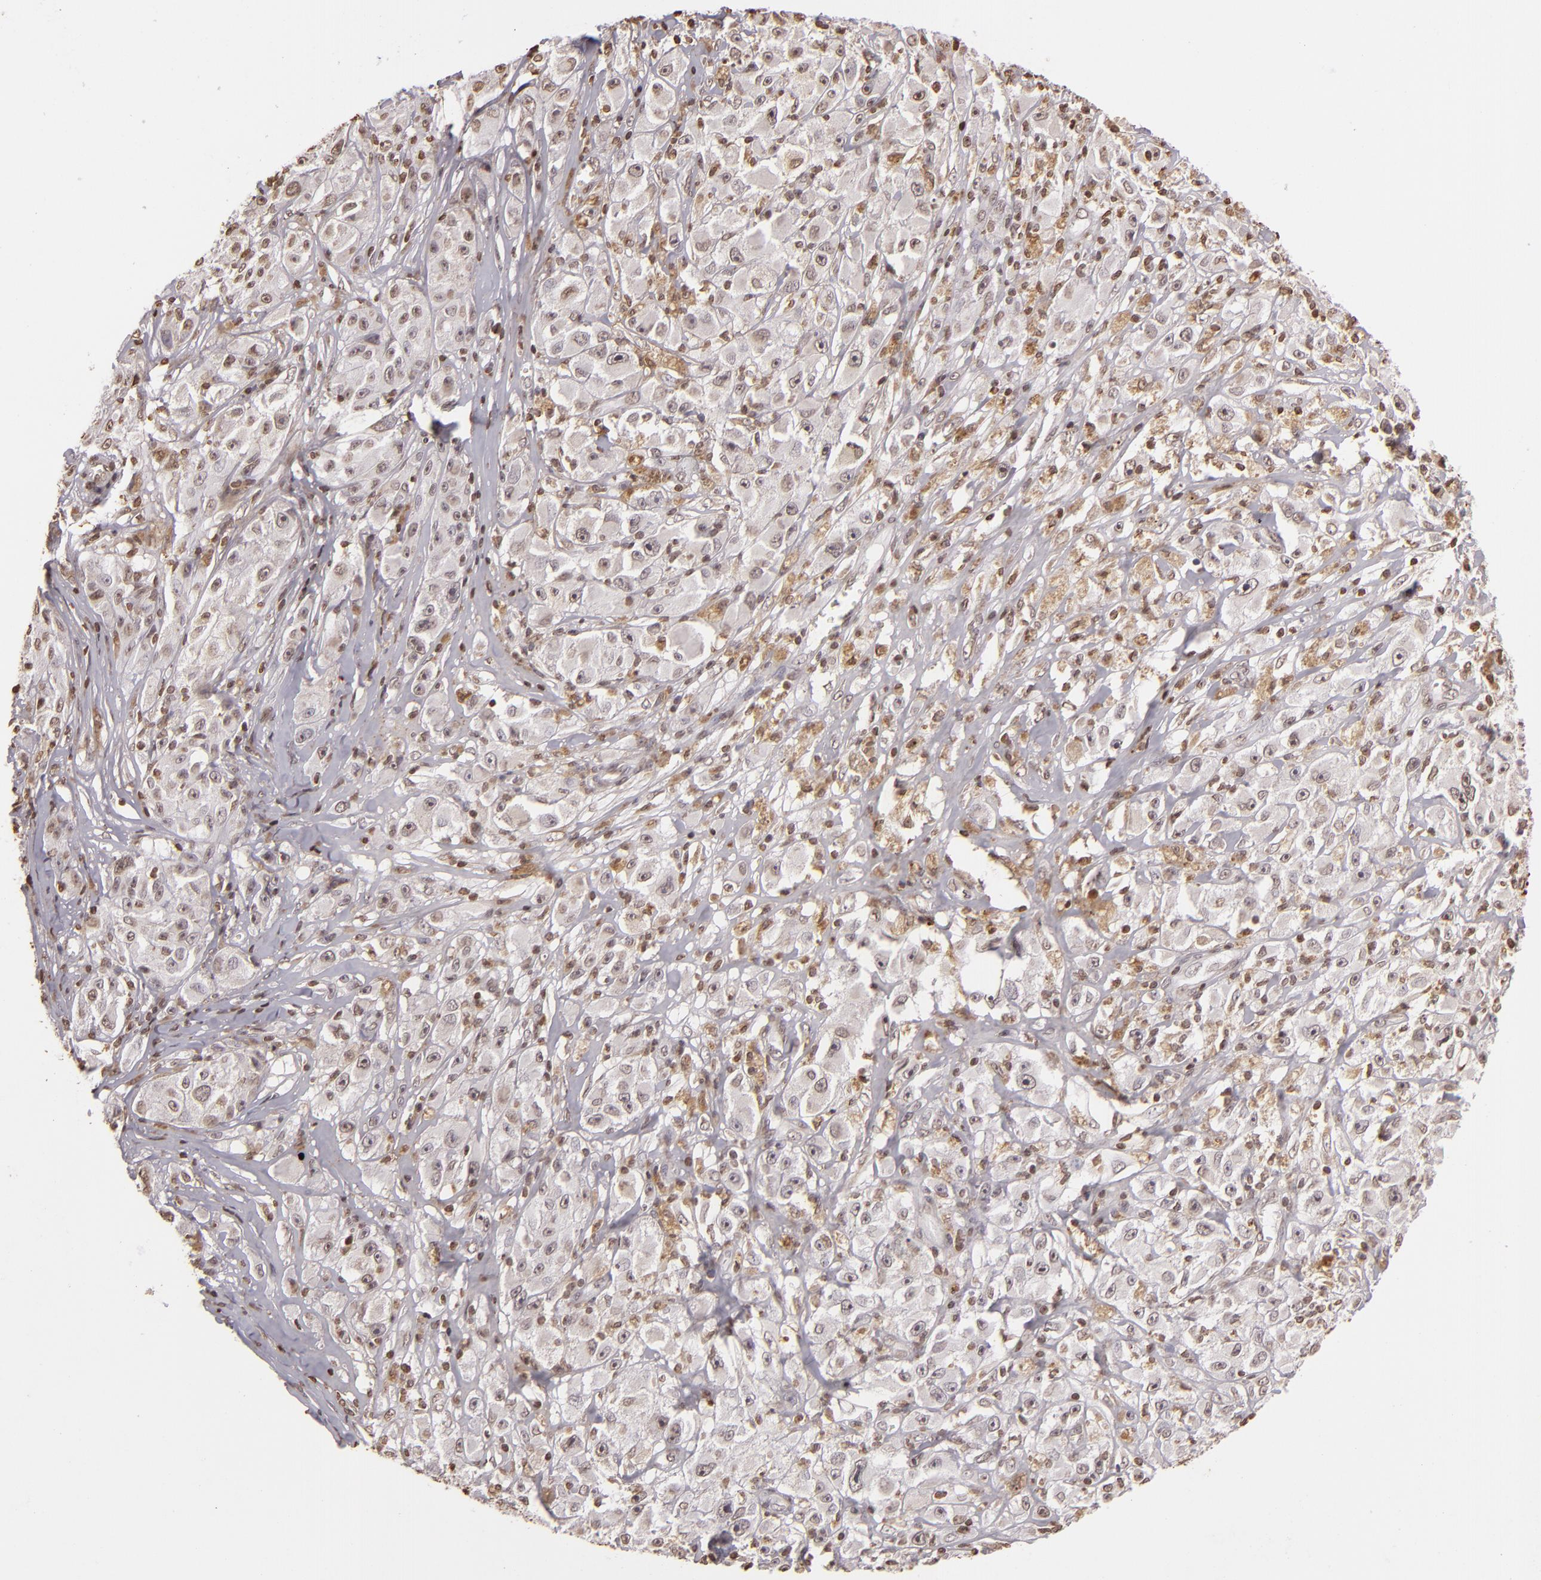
{"staining": {"intensity": "negative", "quantity": "none", "location": "none"}, "tissue": "melanoma", "cell_type": "Tumor cells", "image_type": "cancer", "snomed": [{"axis": "morphology", "description": "Malignant melanoma, NOS"}, {"axis": "topography", "description": "Skin"}], "caption": "A high-resolution histopathology image shows immunohistochemistry staining of melanoma, which shows no significant expression in tumor cells.", "gene": "THRB", "patient": {"sex": "male", "age": 56}}